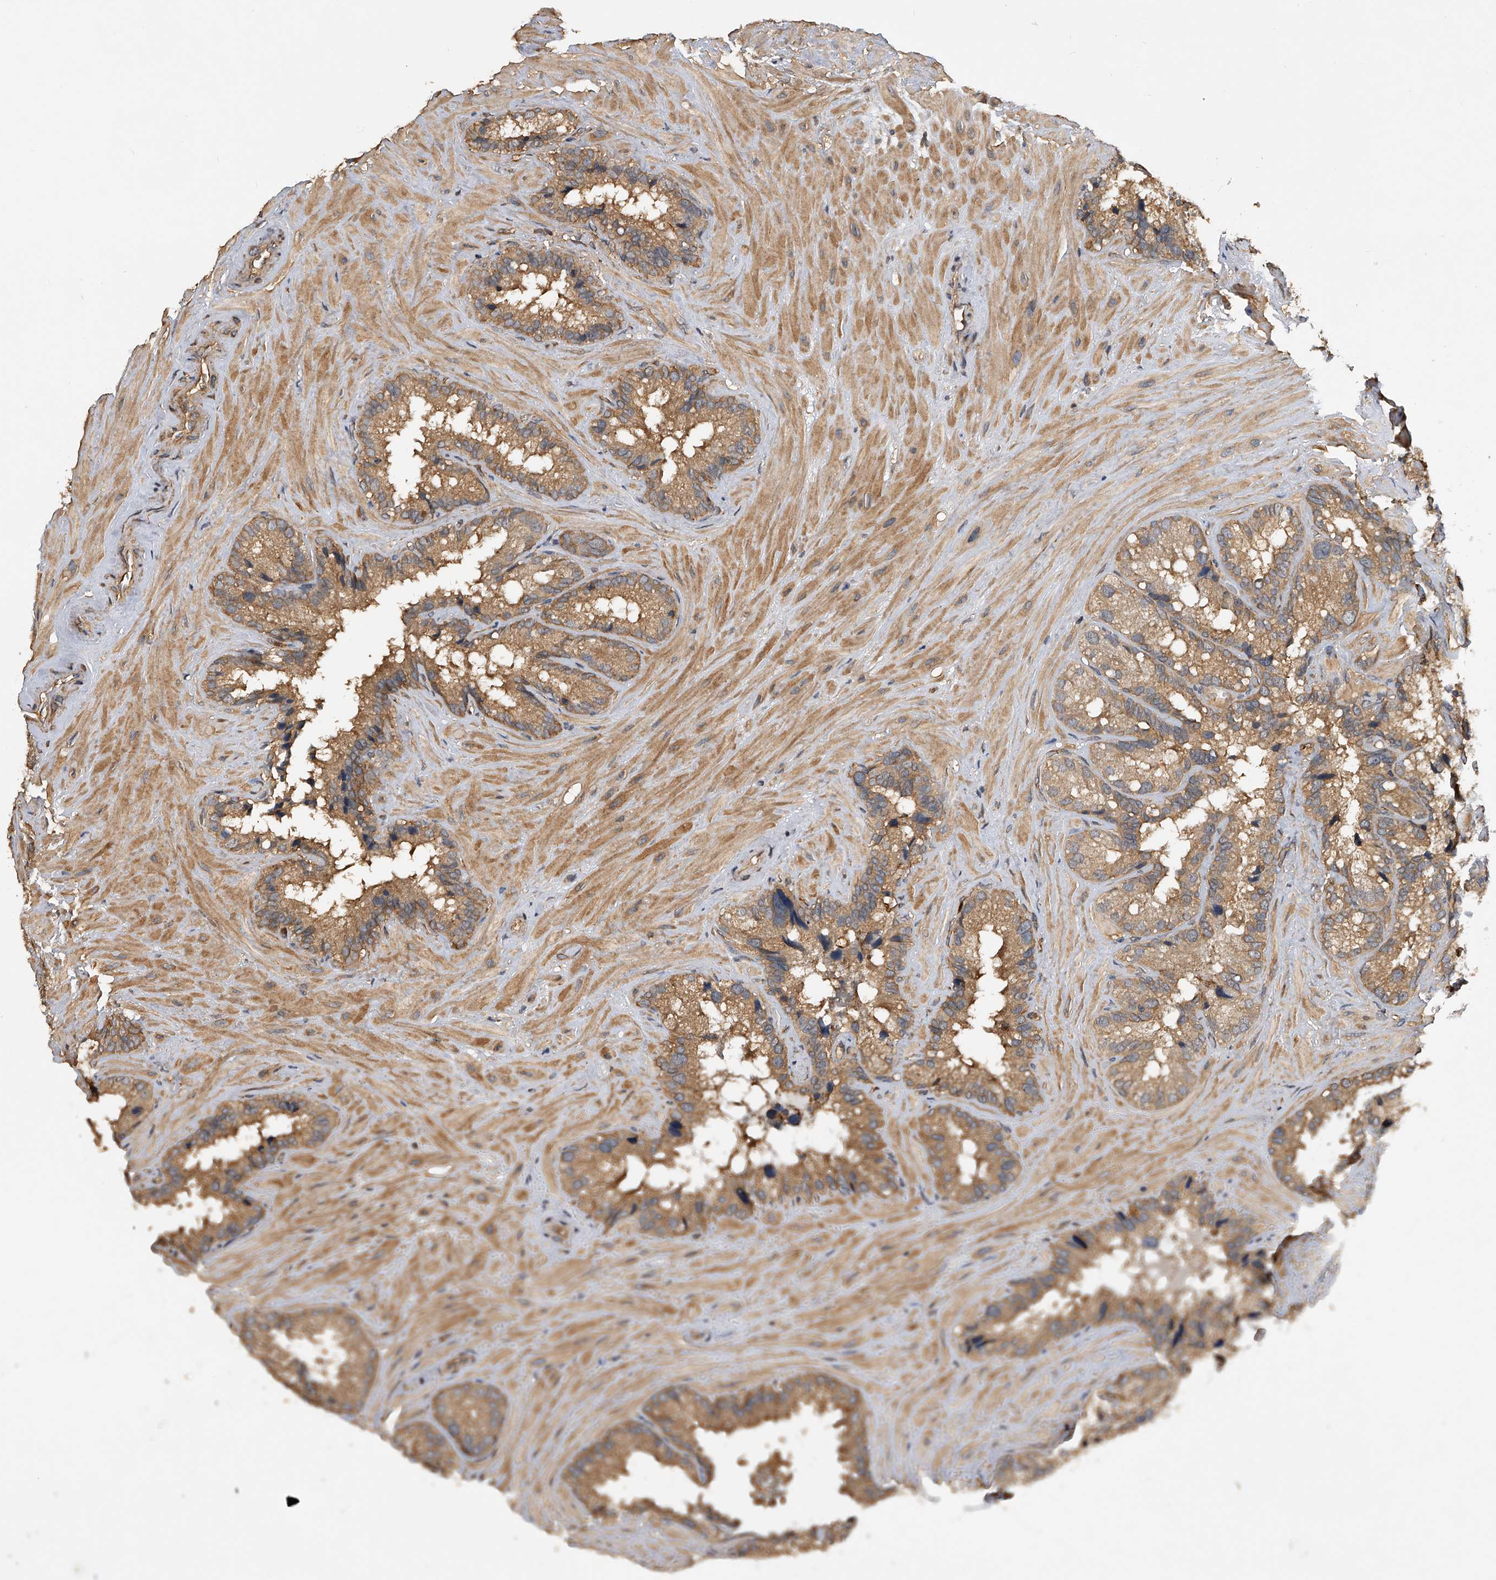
{"staining": {"intensity": "moderate", "quantity": ">75%", "location": "cytoplasmic/membranous"}, "tissue": "seminal vesicle", "cell_type": "Glandular cells", "image_type": "normal", "snomed": [{"axis": "morphology", "description": "Normal tissue, NOS"}, {"axis": "topography", "description": "Prostate"}, {"axis": "topography", "description": "Seminal veicle"}], "caption": "Seminal vesicle stained with DAB (3,3'-diaminobenzidine) immunohistochemistry (IHC) displays medium levels of moderate cytoplasmic/membranous positivity in approximately >75% of glandular cells.", "gene": "PTPRA", "patient": {"sex": "male", "age": 68}}